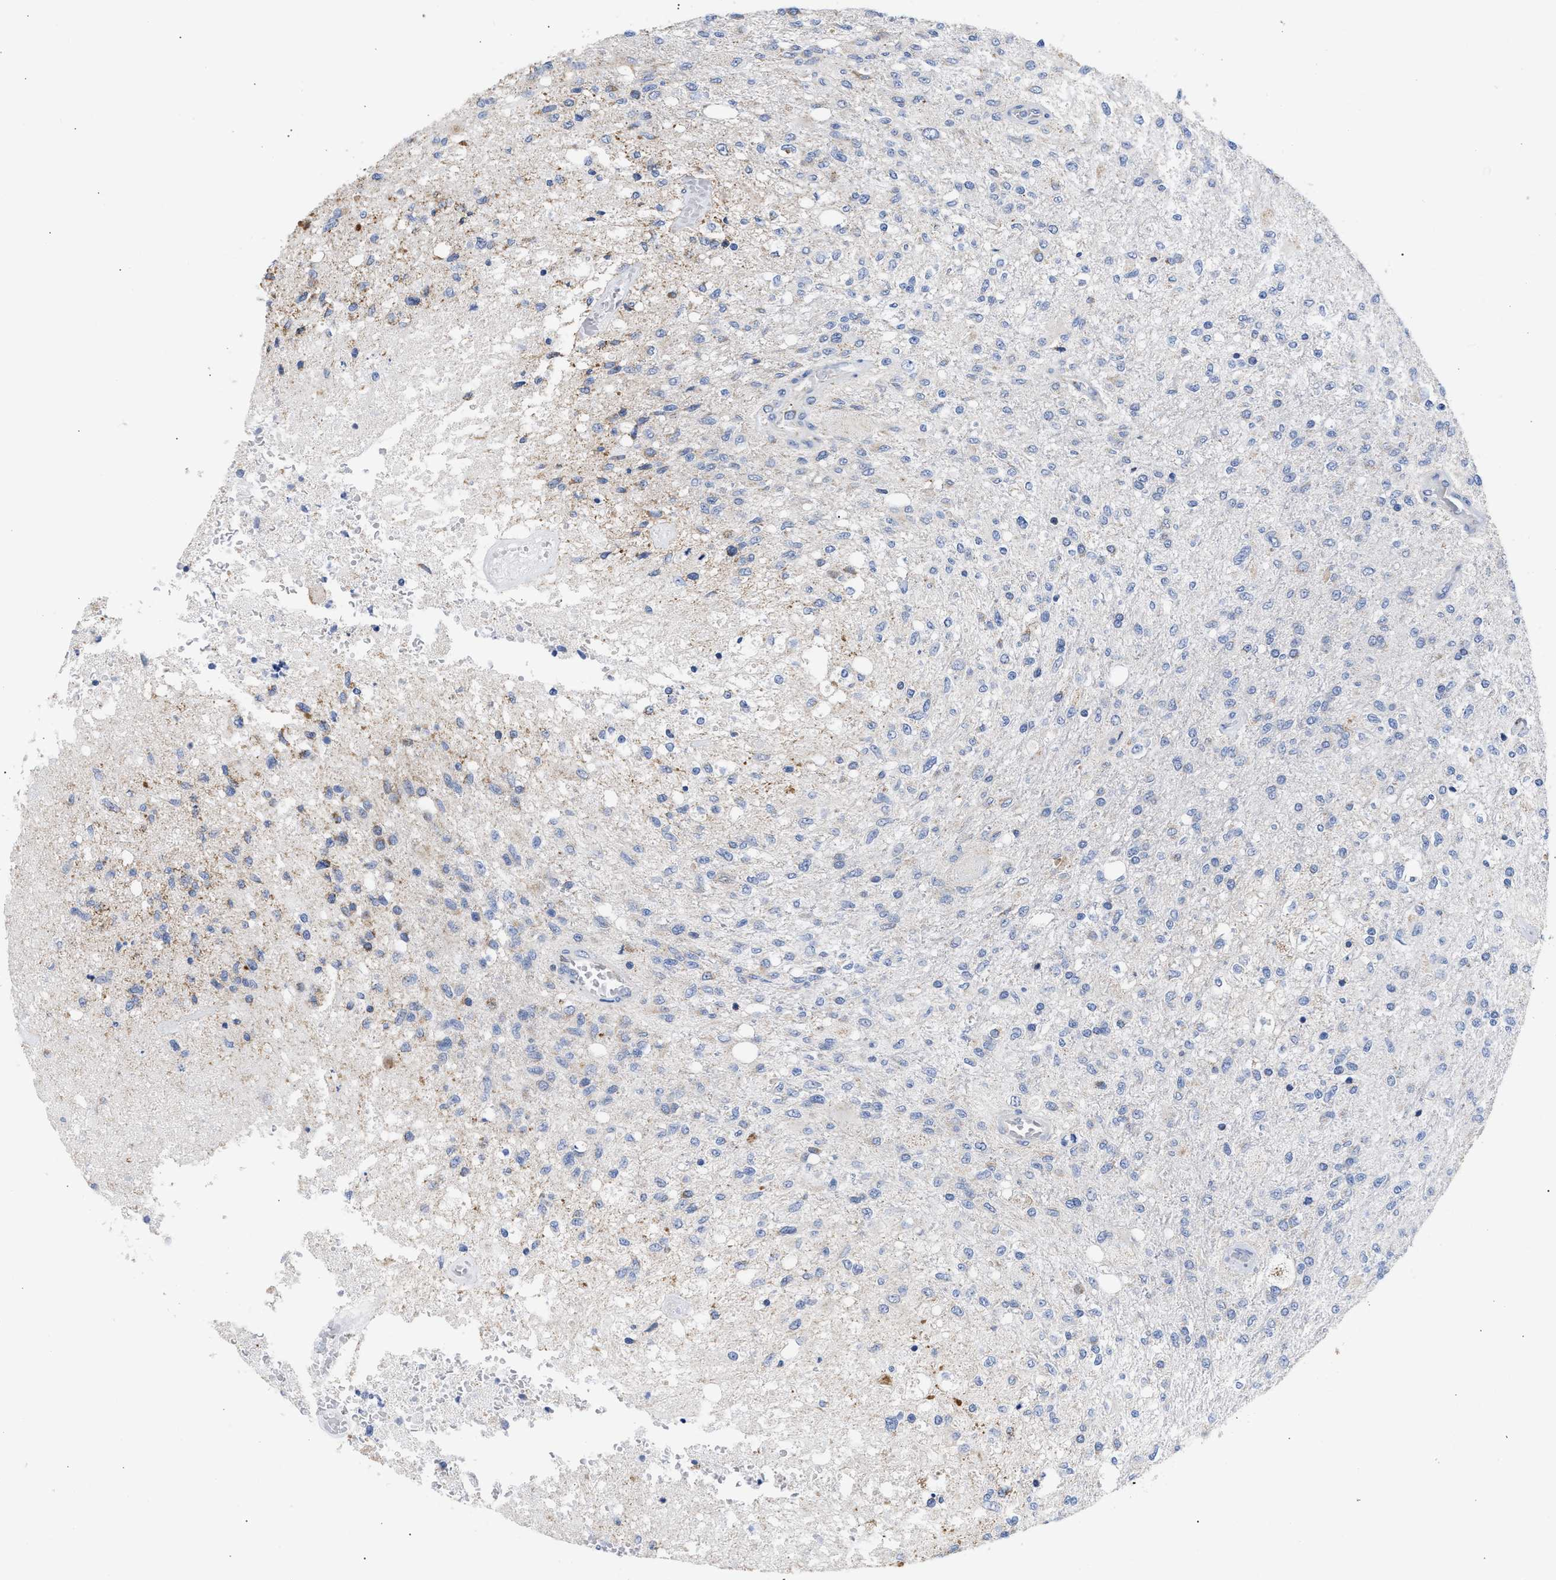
{"staining": {"intensity": "moderate", "quantity": "<25%", "location": "cytoplasmic/membranous"}, "tissue": "glioma", "cell_type": "Tumor cells", "image_type": "cancer", "snomed": [{"axis": "morphology", "description": "Normal tissue, NOS"}, {"axis": "morphology", "description": "Glioma, malignant, High grade"}, {"axis": "topography", "description": "Cerebral cortex"}], "caption": "A high-resolution histopathology image shows immunohistochemistry staining of high-grade glioma (malignant), which exhibits moderate cytoplasmic/membranous staining in approximately <25% of tumor cells.", "gene": "ACOT13", "patient": {"sex": "male", "age": 77}}